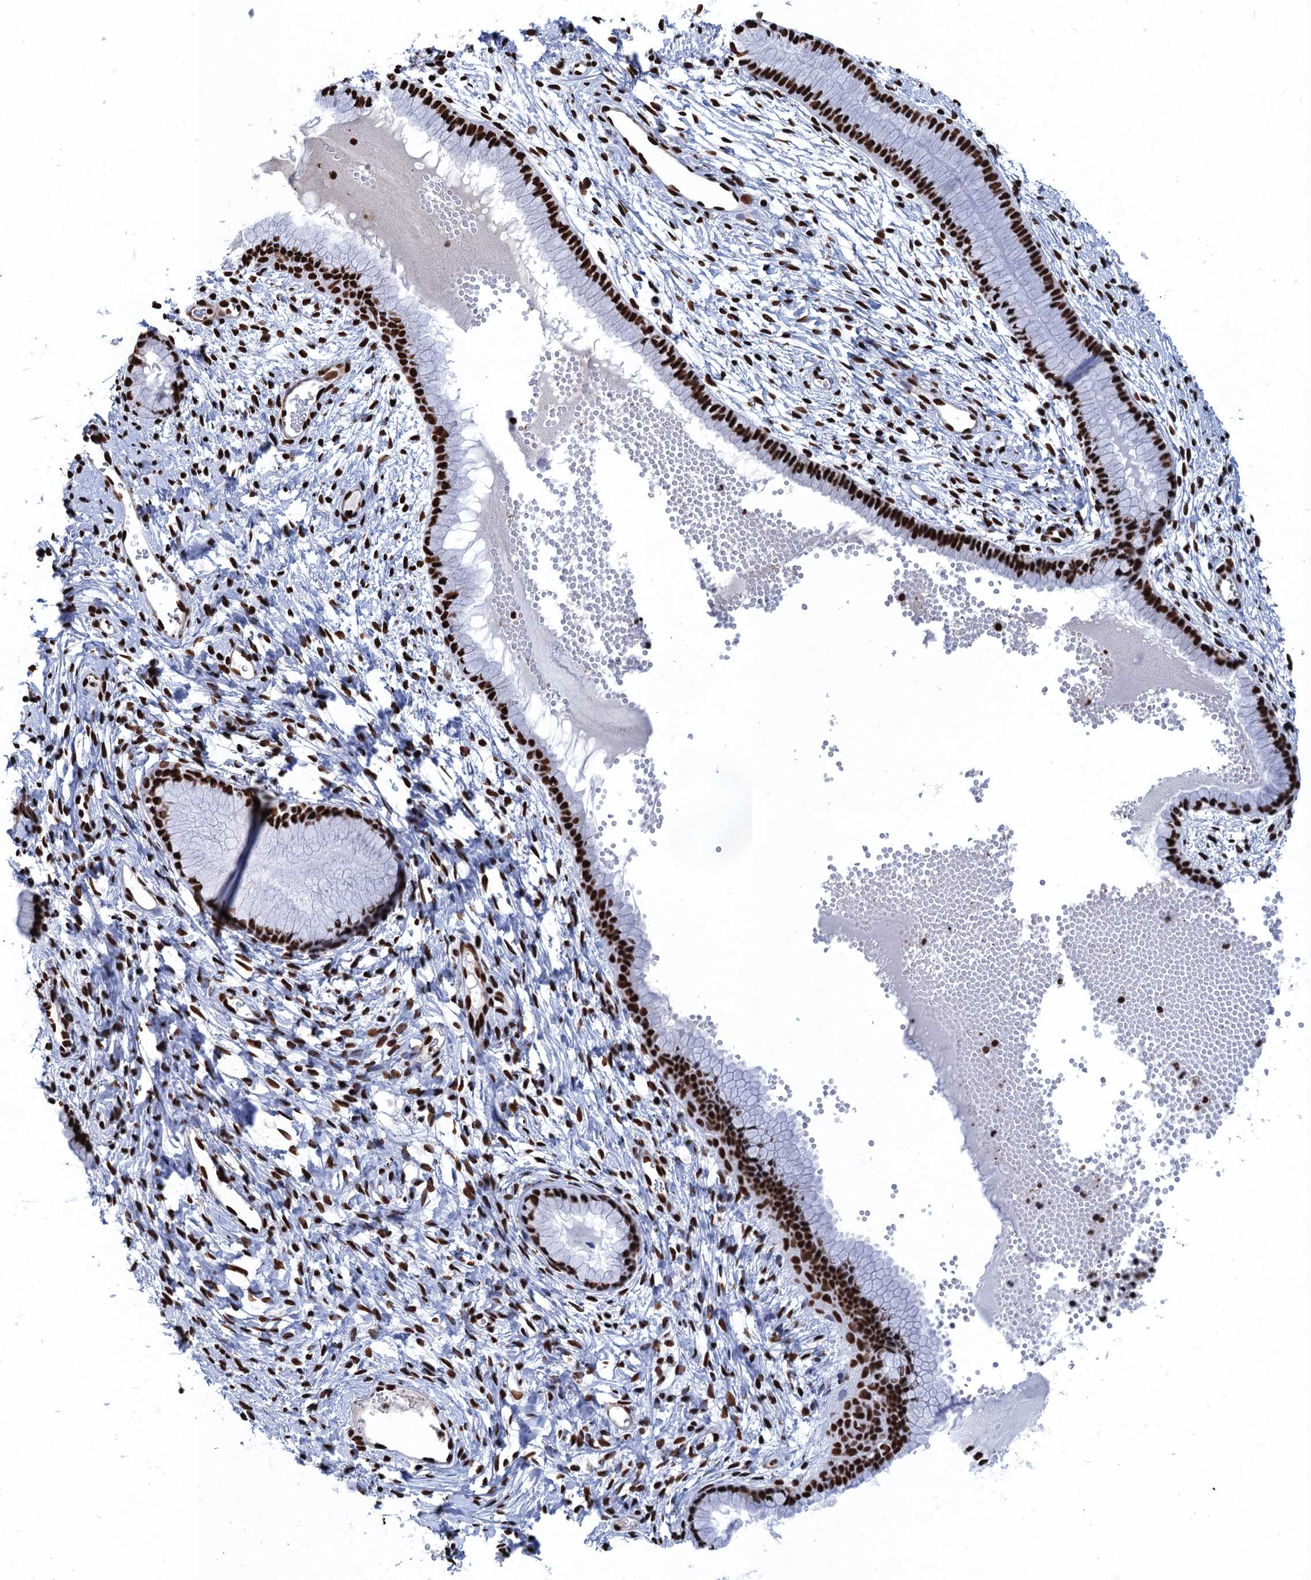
{"staining": {"intensity": "strong", "quantity": ">75%", "location": "nuclear"}, "tissue": "cervix", "cell_type": "Glandular cells", "image_type": "normal", "snomed": [{"axis": "morphology", "description": "Normal tissue, NOS"}, {"axis": "topography", "description": "Cervix"}], "caption": "Protein expression analysis of benign cervix demonstrates strong nuclear positivity in approximately >75% of glandular cells. (DAB IHC with brightfield microscopy, high magnification).", "gene": "UBA2", "patient": {"sex": "female", "age": 42}}